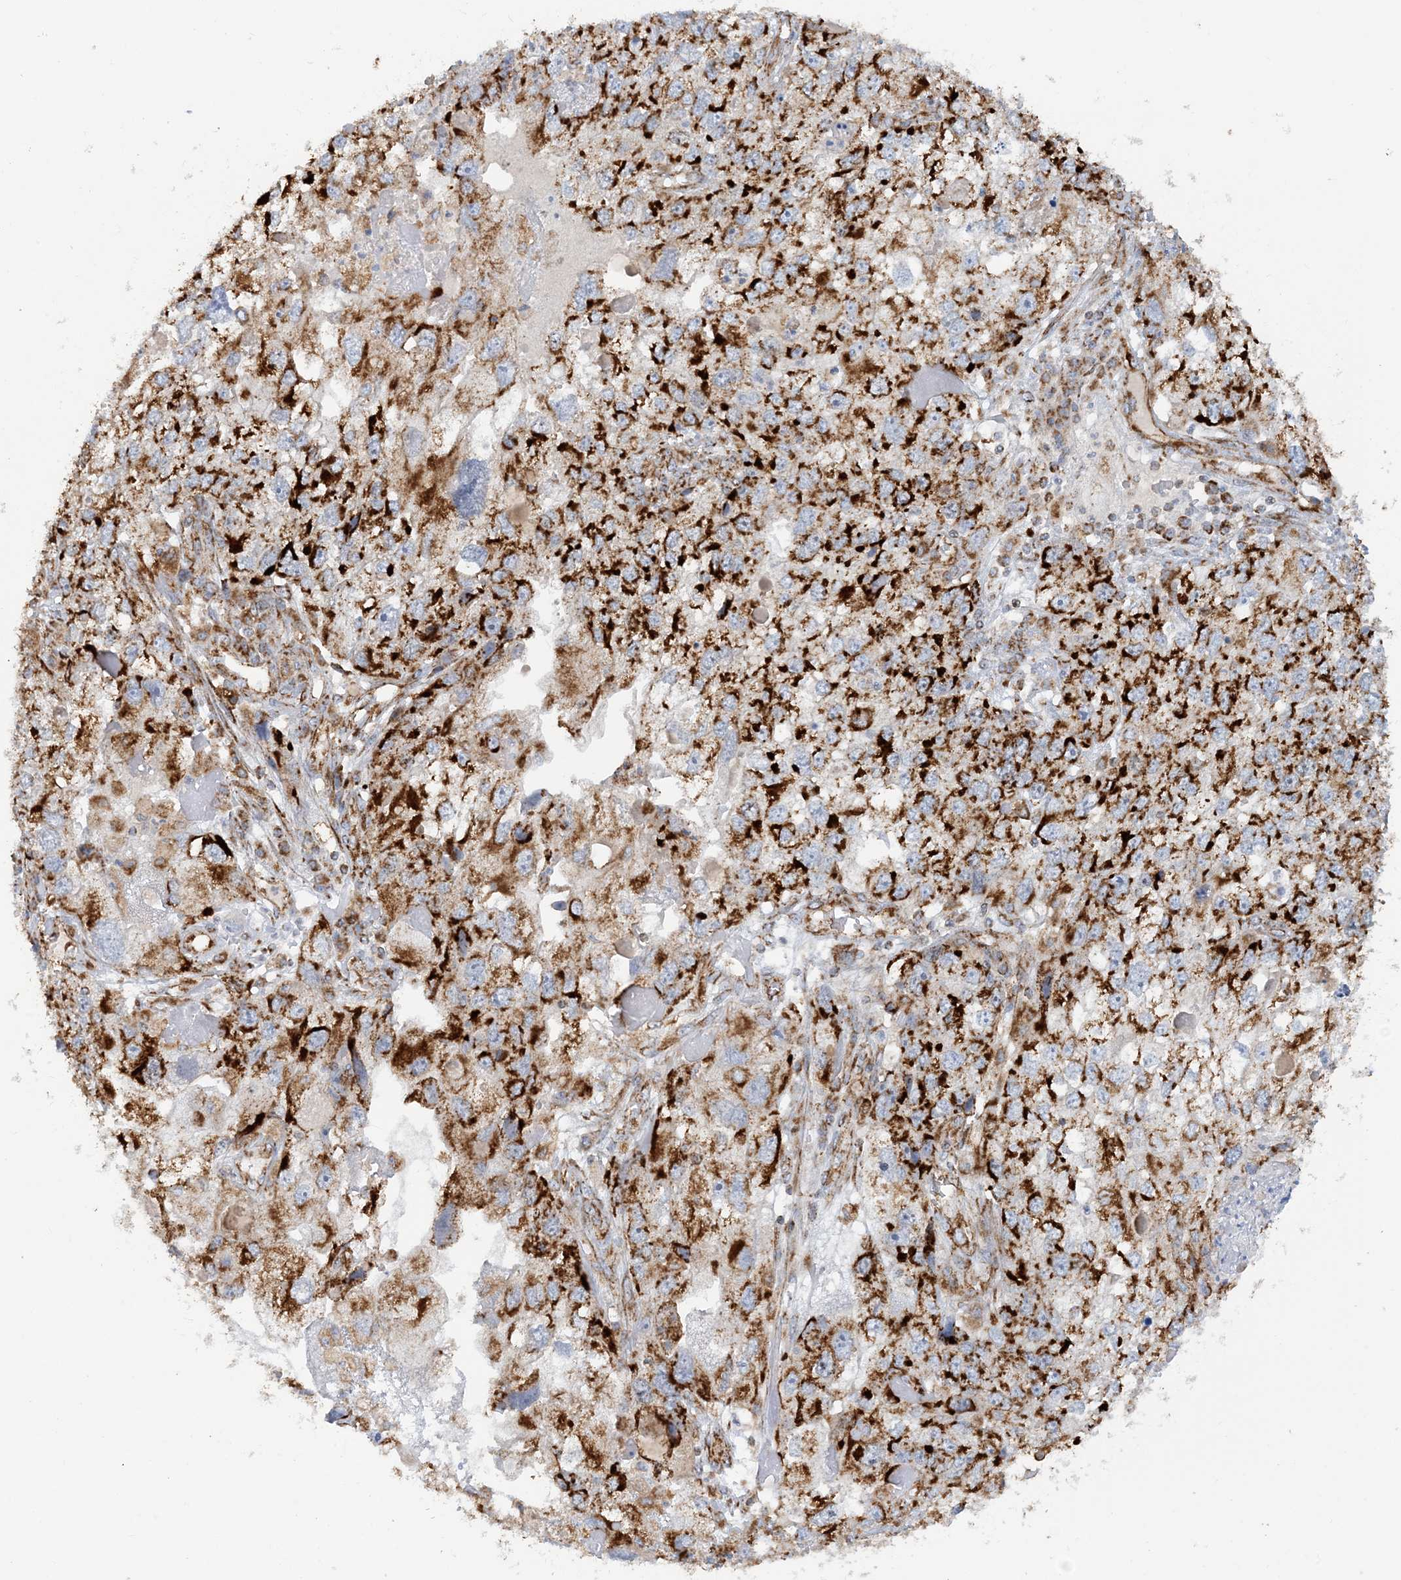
{"staining": {"intensity": "strong", "quantity": ">75%", "location": "cytoplasmic/membranous"}, "tissue": "endometrial cancer", "cell_type": "Tumor cells", "image_type": "cancer", "snomed": [{"axis": "morphology", "description": "Adenocarcinoma, NOS"}, {"axis": "topography", "description": "Endometrium"}], "caption": "Protein staining demonstrates strong cytoplasmic/membranous staining in approximately >75% of tumor cells in endometrial cancer (adenocarcinoma). Ihc stains the protein in brown and the nuclei are stained blue.", "gene": "COA3", "patient": {"sex": "female", "age": 49}}